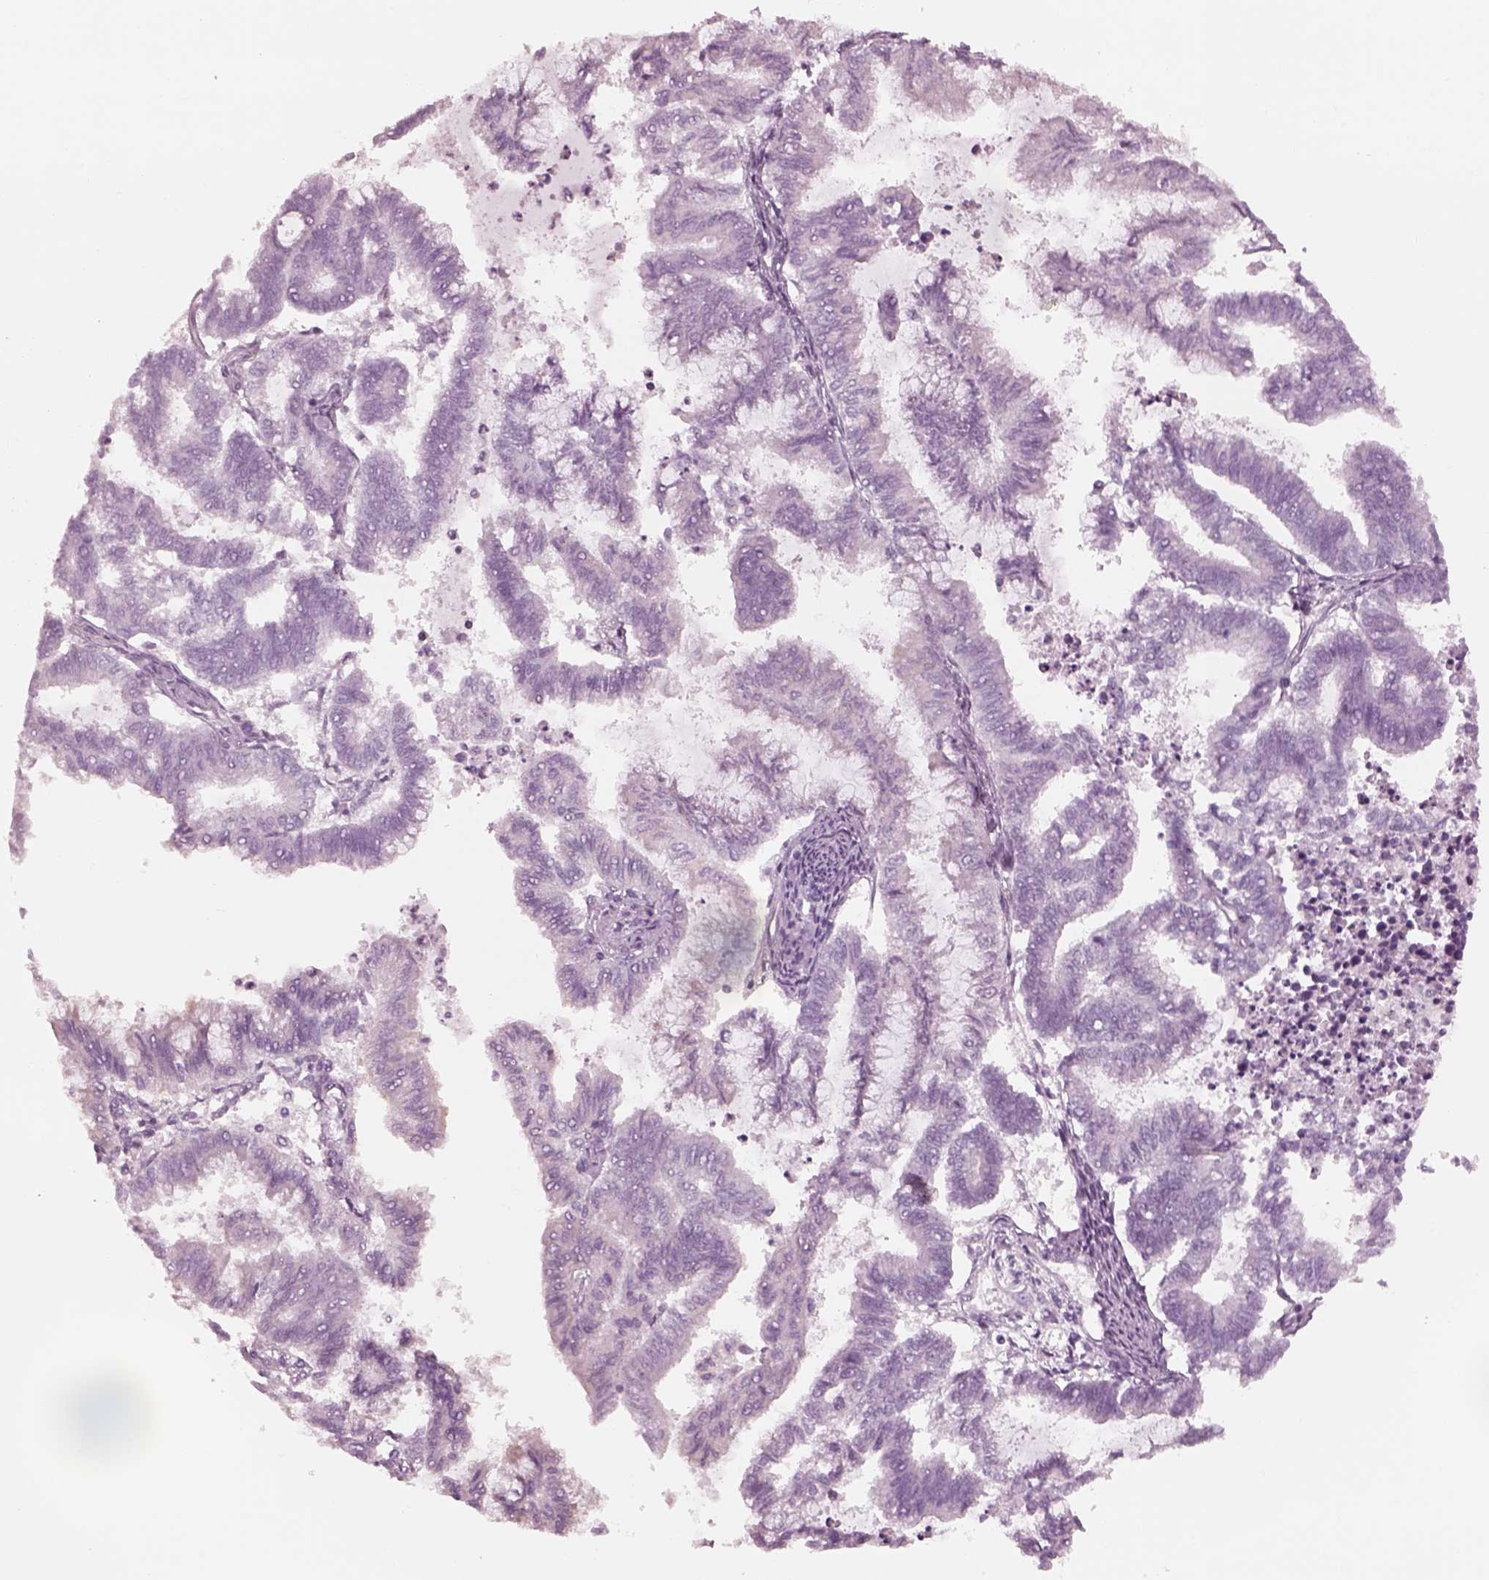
{"staining": {"intensity": "negative", "quantity": "none", "location": "none"}, "tissue": "endometrial cancer", "cell_type": "Tumor cells", "image_type": "cancer", "snomed": [{"axis": "morphology", "description": "Adenocarcinoma, NOS"}, {"axis": "topography", "description": "Endometrium"}], "caption": "A histopathology image of endometrial cancer stained for a protein demonstrates no brown staining in tumor cells. Nuclei are stained in blue.", "gene": "KRTAP24-1", "patient": {"sex": "female", "age": 79}}